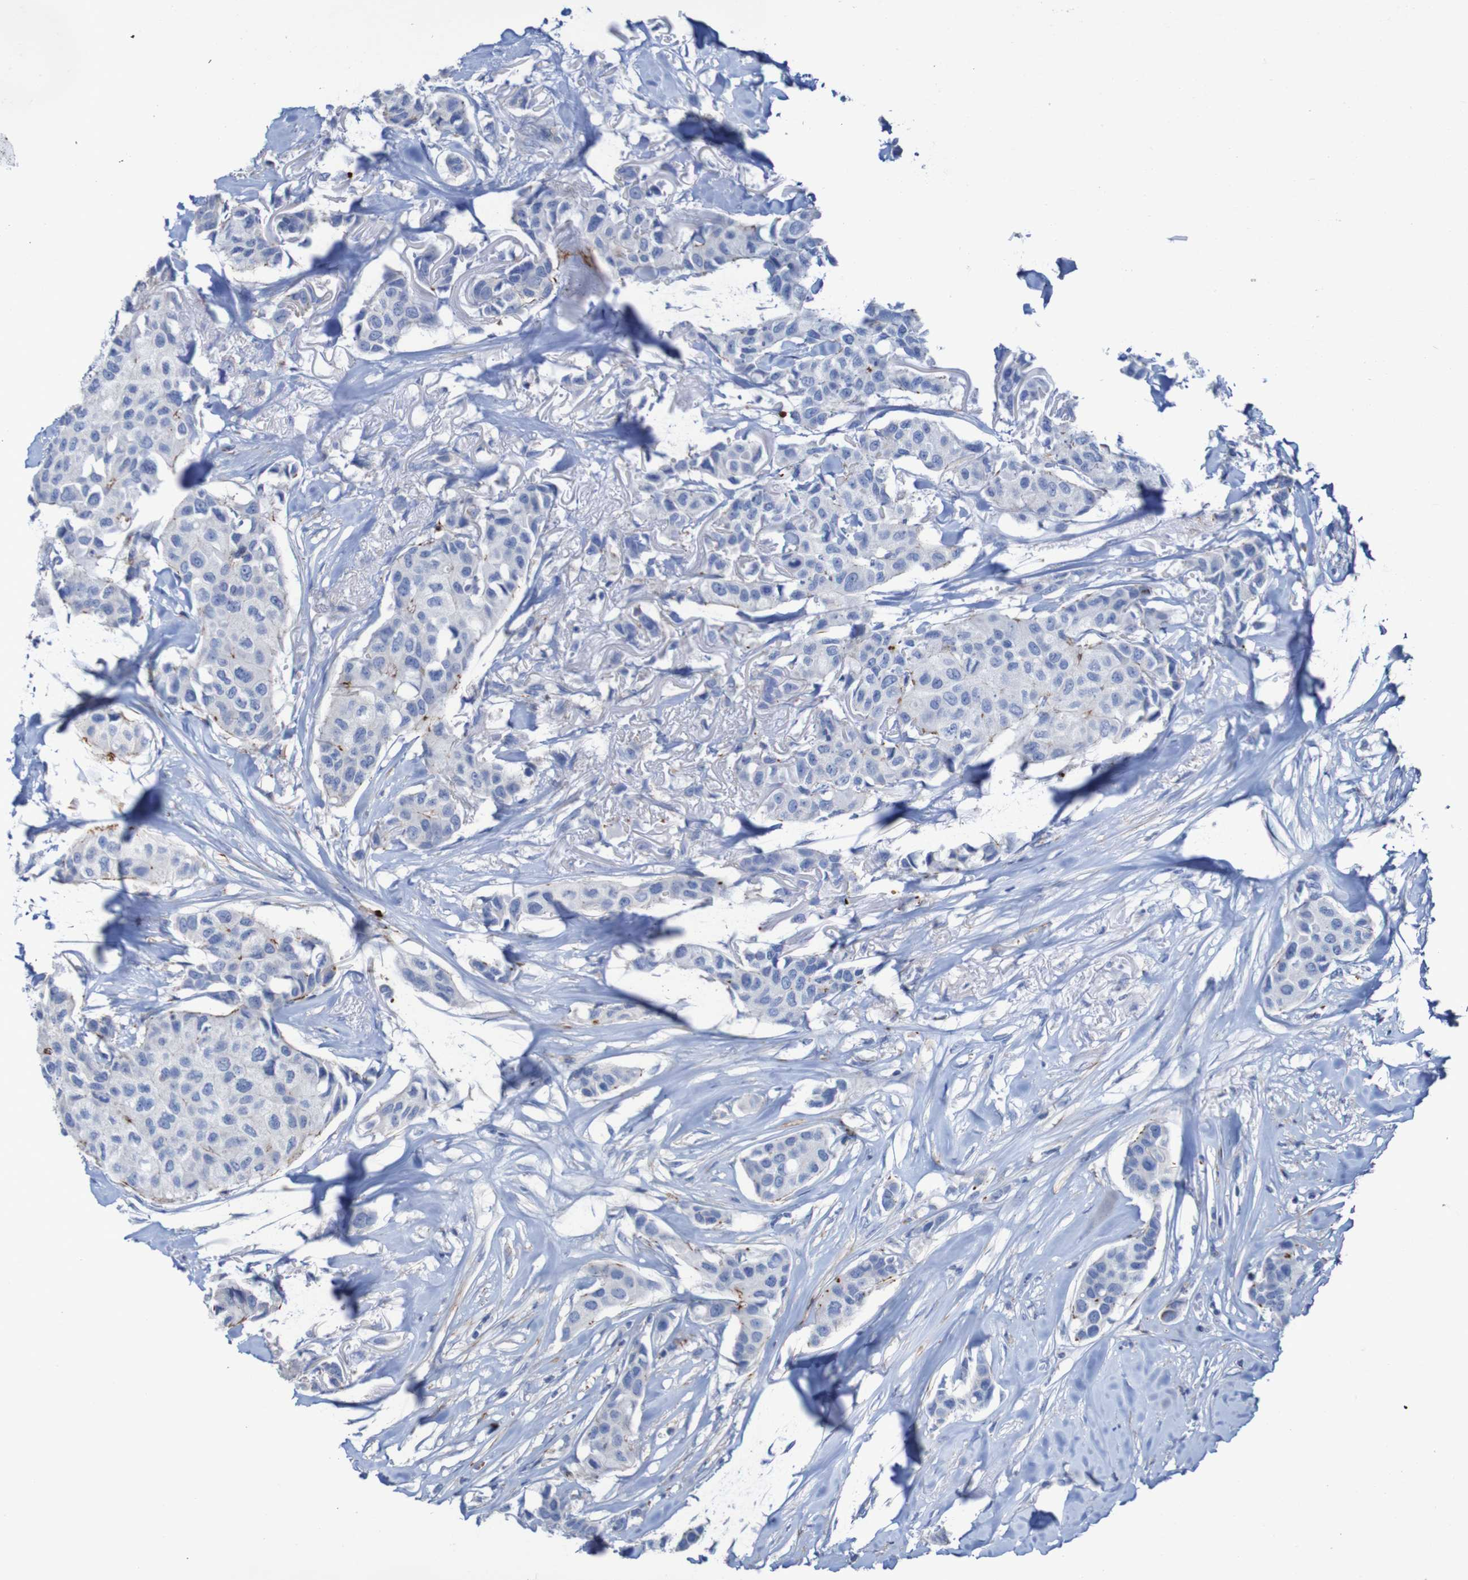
{"staining": {"intensity": "negative", "quantity": "none", "location": "none"}, "tissue": "breast cancer", "cell_type": "Tumor cells", "image_type": "cancer", "snomed": [{"axis": "morphology", "description": "Duct carcinoma"}, {"axis": "topography", "description": "Breast"}], "caption": "A micrograph of human intraductal carcinoma (breast) is negative for staining in tumor cells.", "gene": "RNF182", "patient": {"sex": "female", "age": 80}}